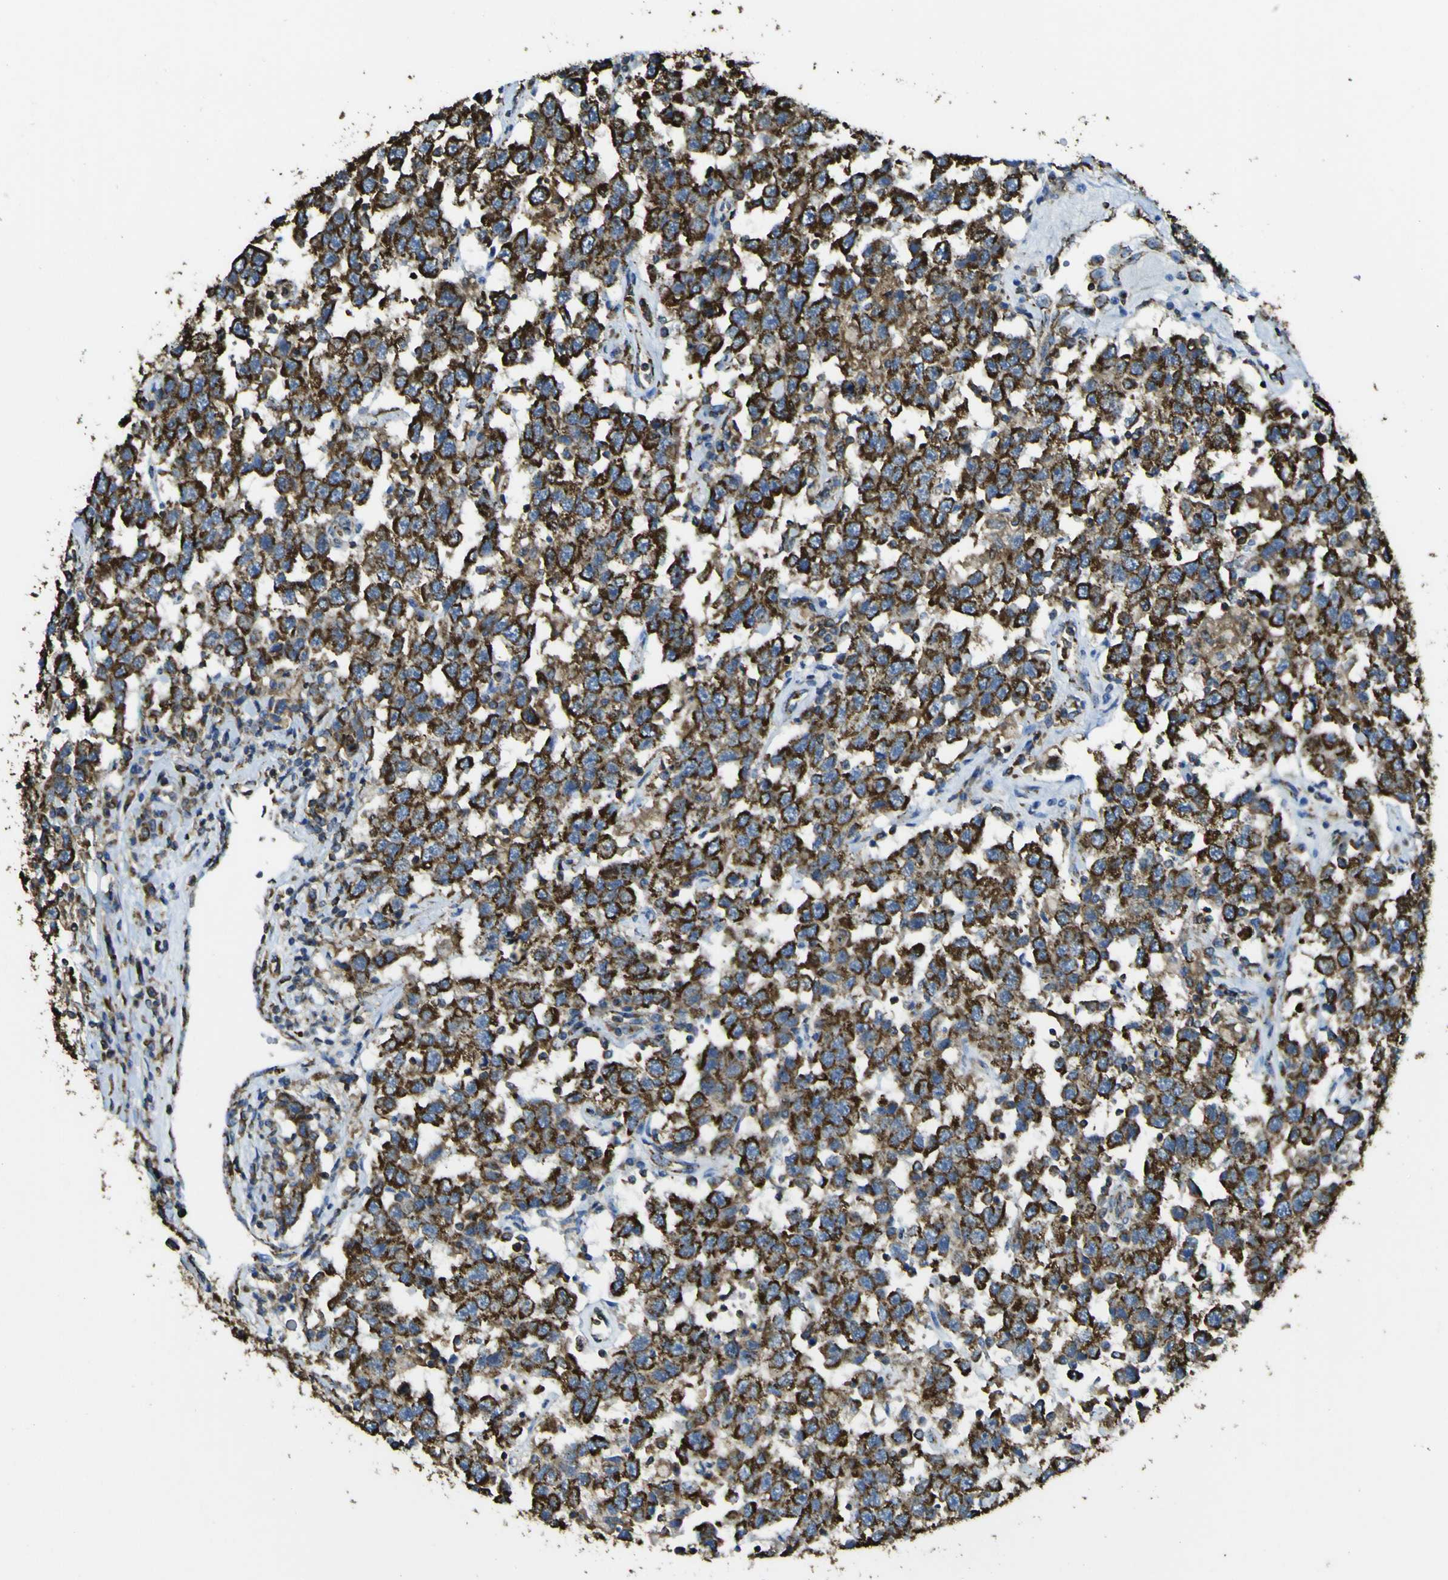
{"staining": {"intensity": "strong", "quantity": ">75%", "location": "cytoplasmic/membranous"}, "tissue": "testis cancer", "cell_type": "Tumor cells", "image_type": "cancer", "snomed": [{"axis": "morphology", "description": "Seminoma, NOS"}, {"axis": "topography", "description": "Testis"}], "caption": "Seminoma (testis) stained with a protein marker exhibits strong staining in tumor cells.", "gene": "ACSL3", "patient": {"sex": "male", "age": 41}}